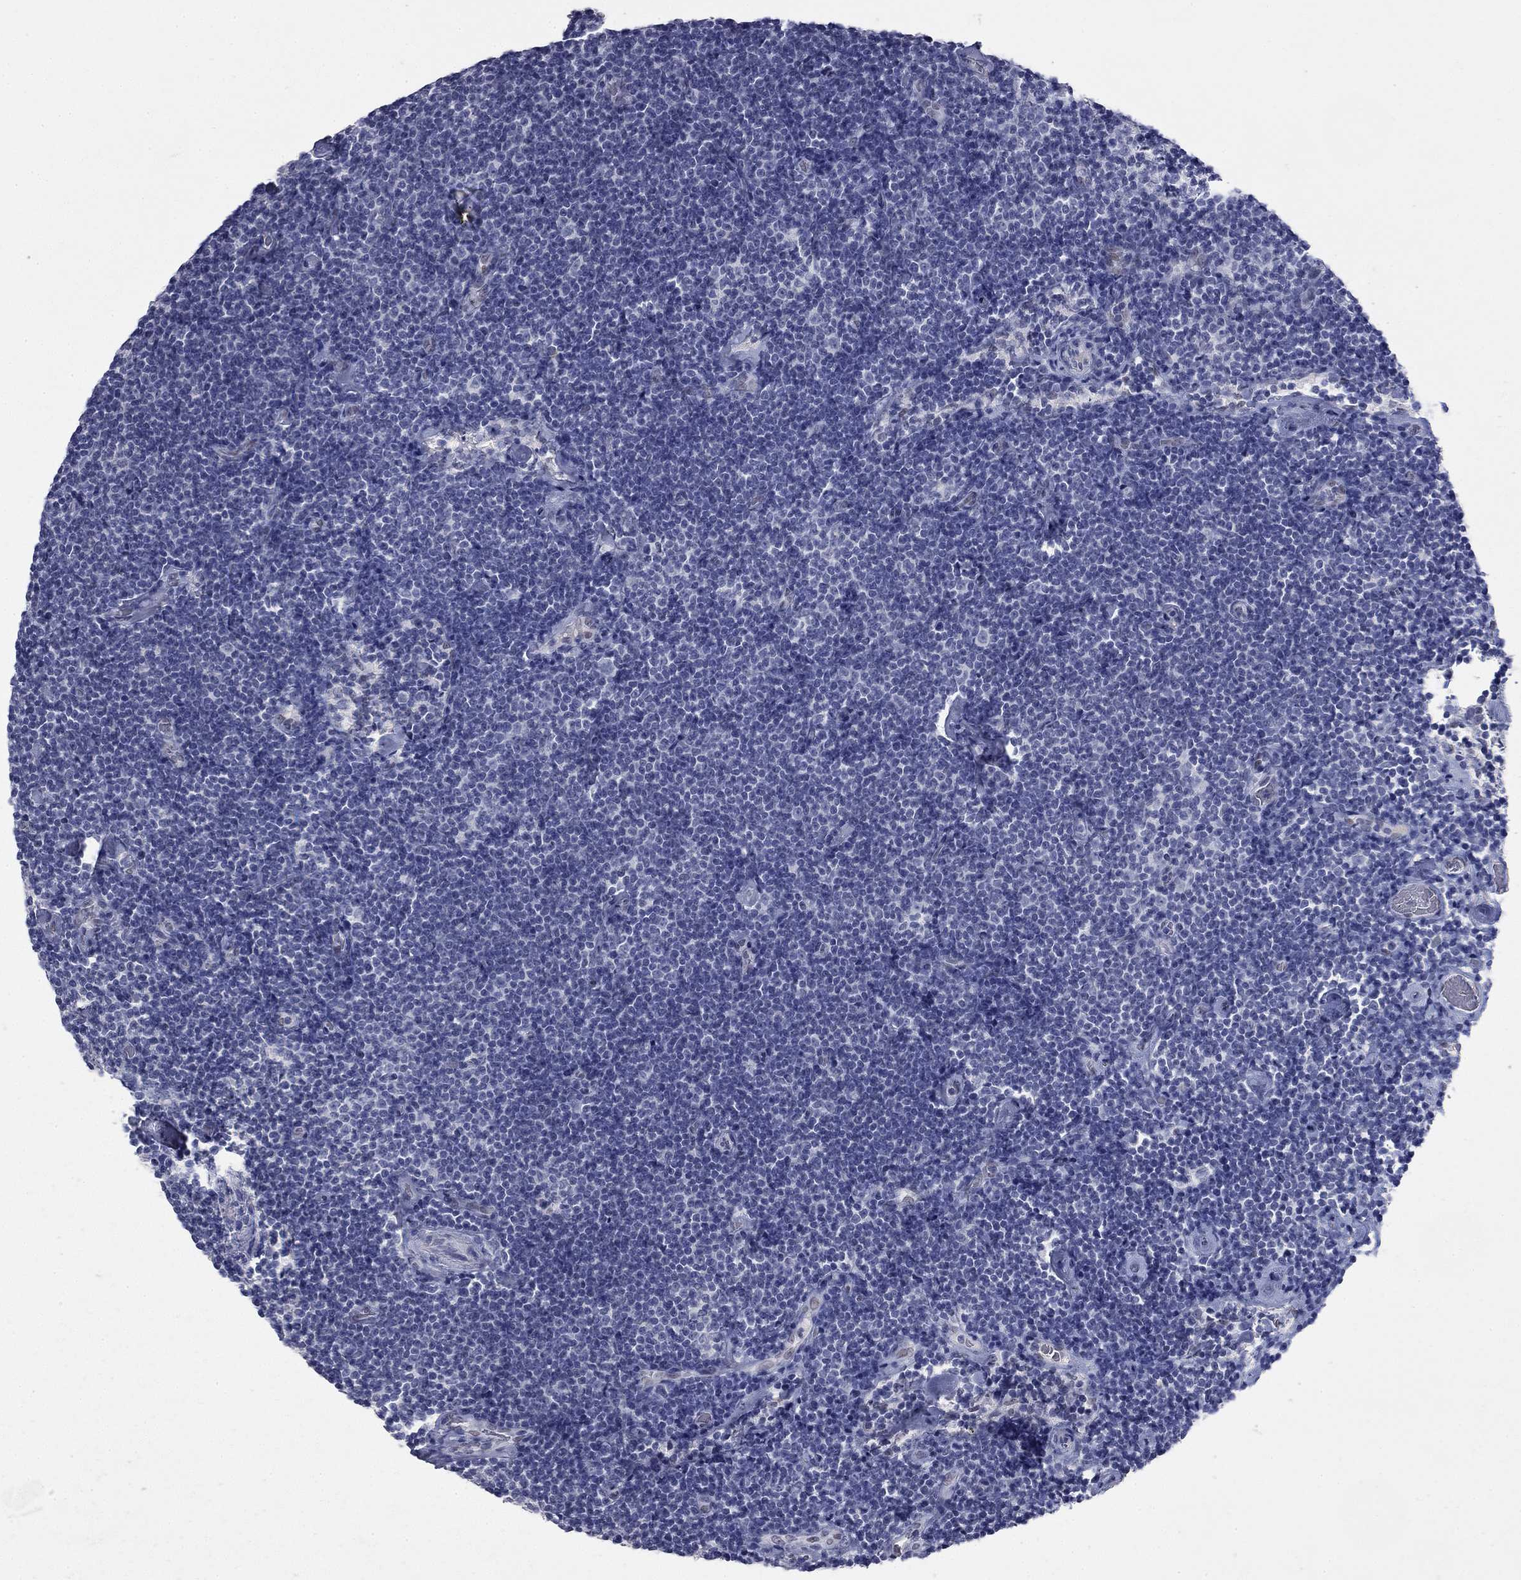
{"staining": {"intensity": "negative", "quantity": "none", "location": "none"}, "tissue": "lymphoma", "cell_type": "Tumor cells", "image_type": "cancer", "snomed": [{"axis": "morphology", "description": "Malignant lymphoma, non-Hodgkin's type, Low grade"}, {"axis": "topography", "description": "Lymph node"}], "caption": "The image demonstrates no significant positivity in tumor cells of lymphoma.", "gene": "SLC51A", "patient": {"sex": "male", "age": 81}}